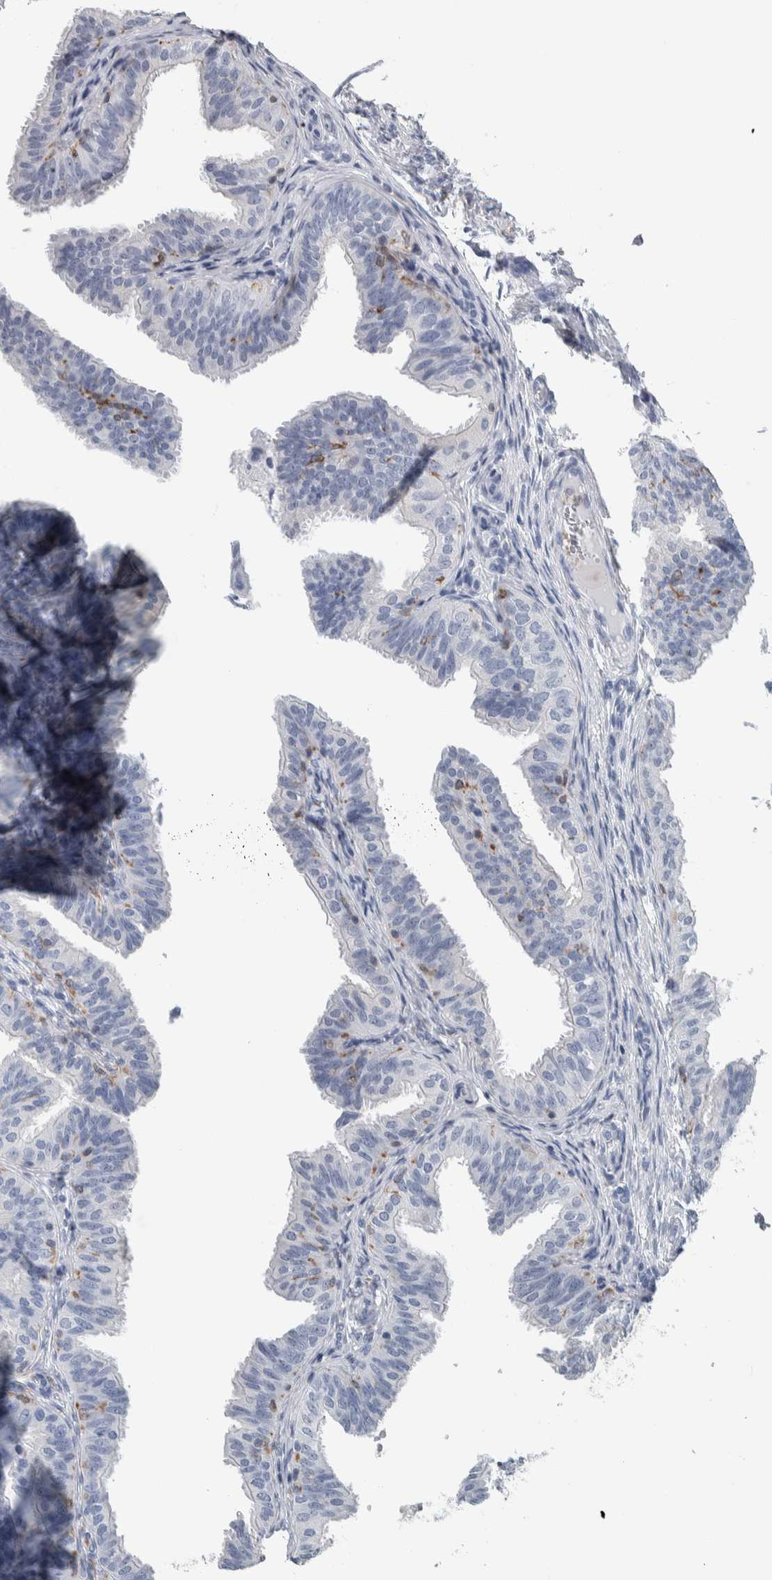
{"staining": {"intensity": "negative", "quantity": "none", "location": "none"}, "tissue": "fallopian tube", "cell_type": "Glandular cells", "image_type": "normal", "snomed": [{"axis": "morphology", "description": "Normal tissue, NOS"}, {"axis": "topography", "description": "Fallopian tube"}], "caption": "A histopathology image of fallopian tube stained for a protein displays no brown staining in glandular cells.", "gene": "SKAP2", "patient": {"sex": "female", "age": 35}}